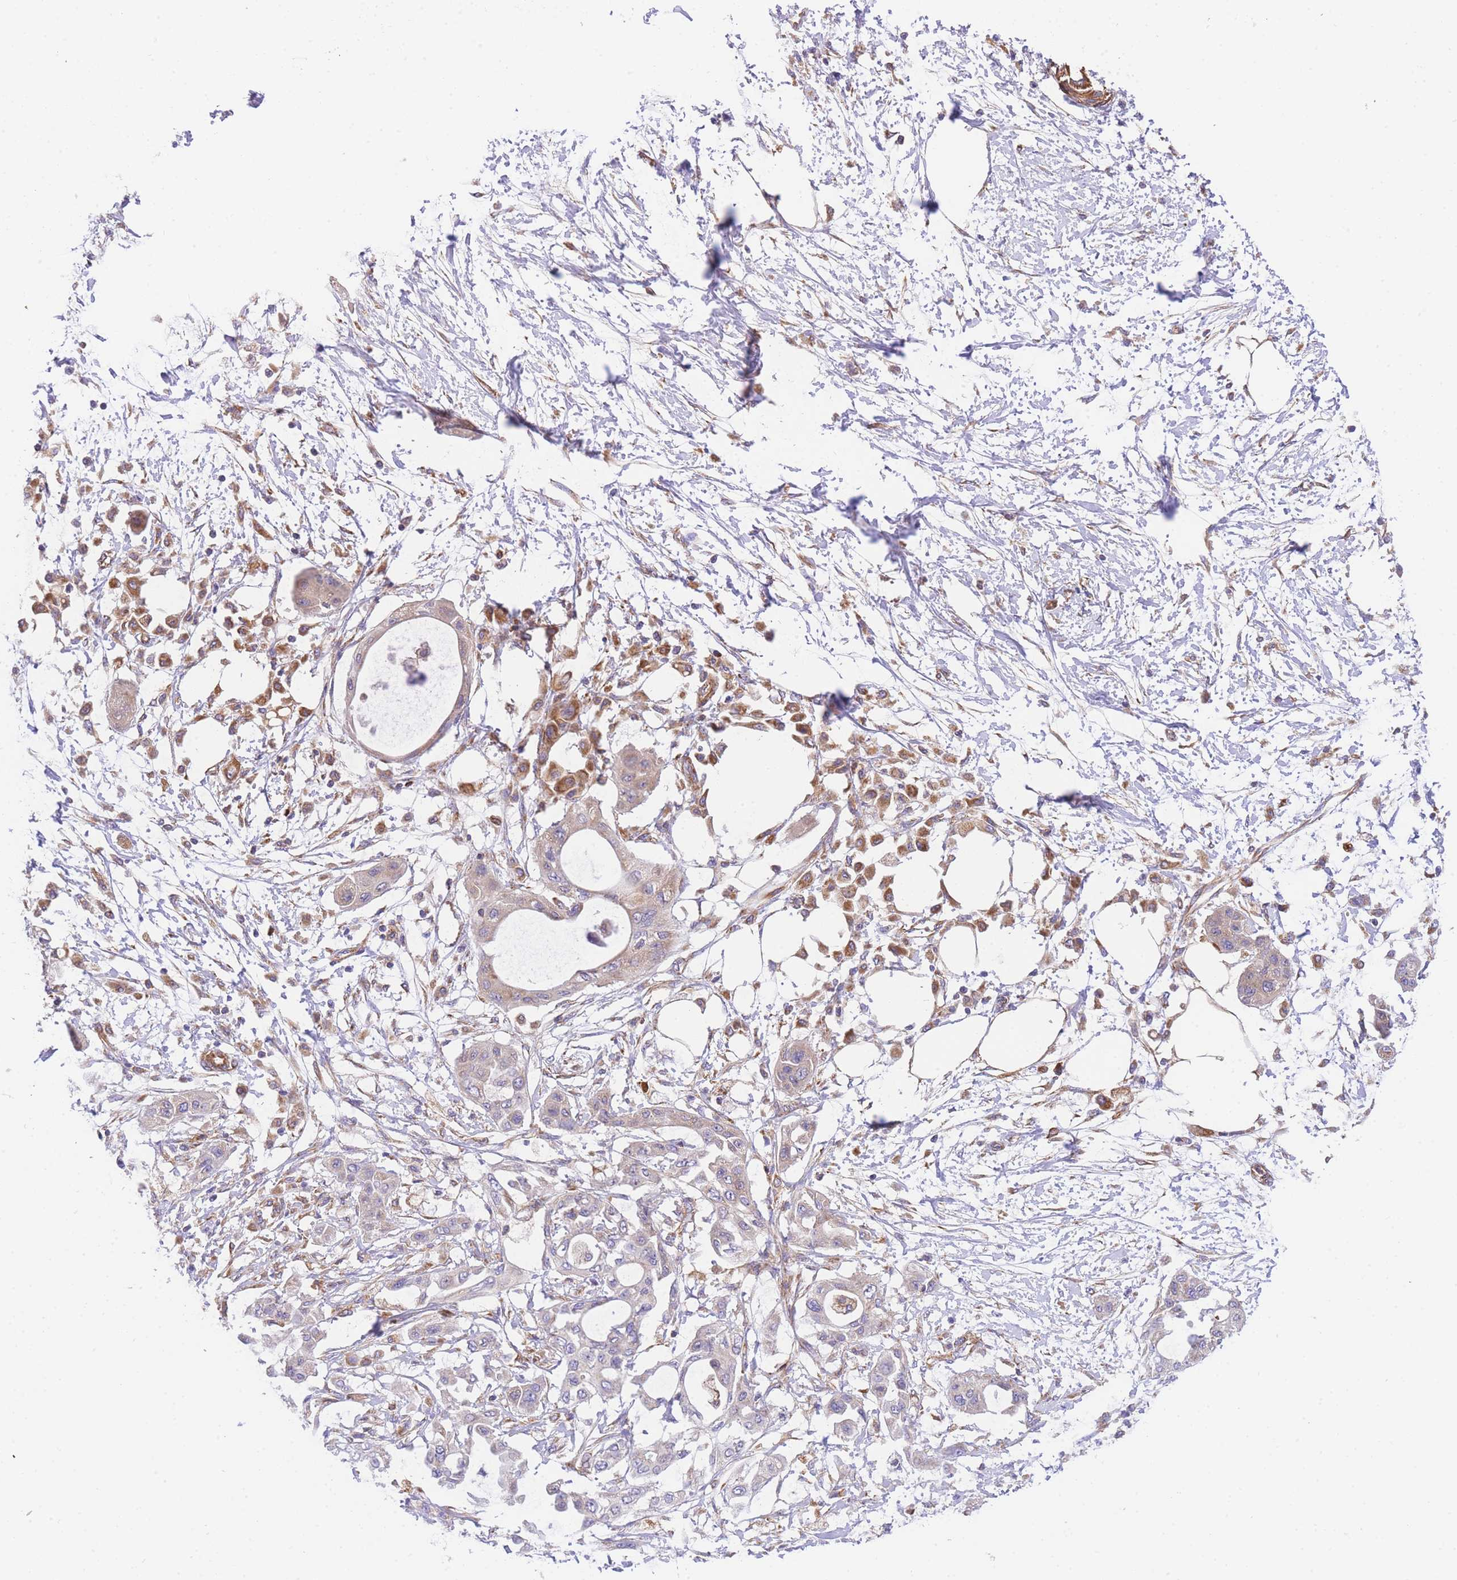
{"staining": {"intensity": "weak", "quantity": "<25%", "location": "cytoplasmic/membranous"}, "tissue": "pancreatic cancer", "cell_type": "Tumor cells", "image_type": "cancer", "snomed": [{"axis": "morphology", "description": "Adenocarcinoma, NOS"}, {"axis": "topography", "description": "Pancreas"}], "caption": "High magnification brightfield microscopy of pancreatic adenocarcinoma stained with DAB (brown) and counterstained with hematoxylin (blue): tumor cells show no significant expression.", "gene": "MTRES1", "patient": {"sex": "male", "age": 68}}